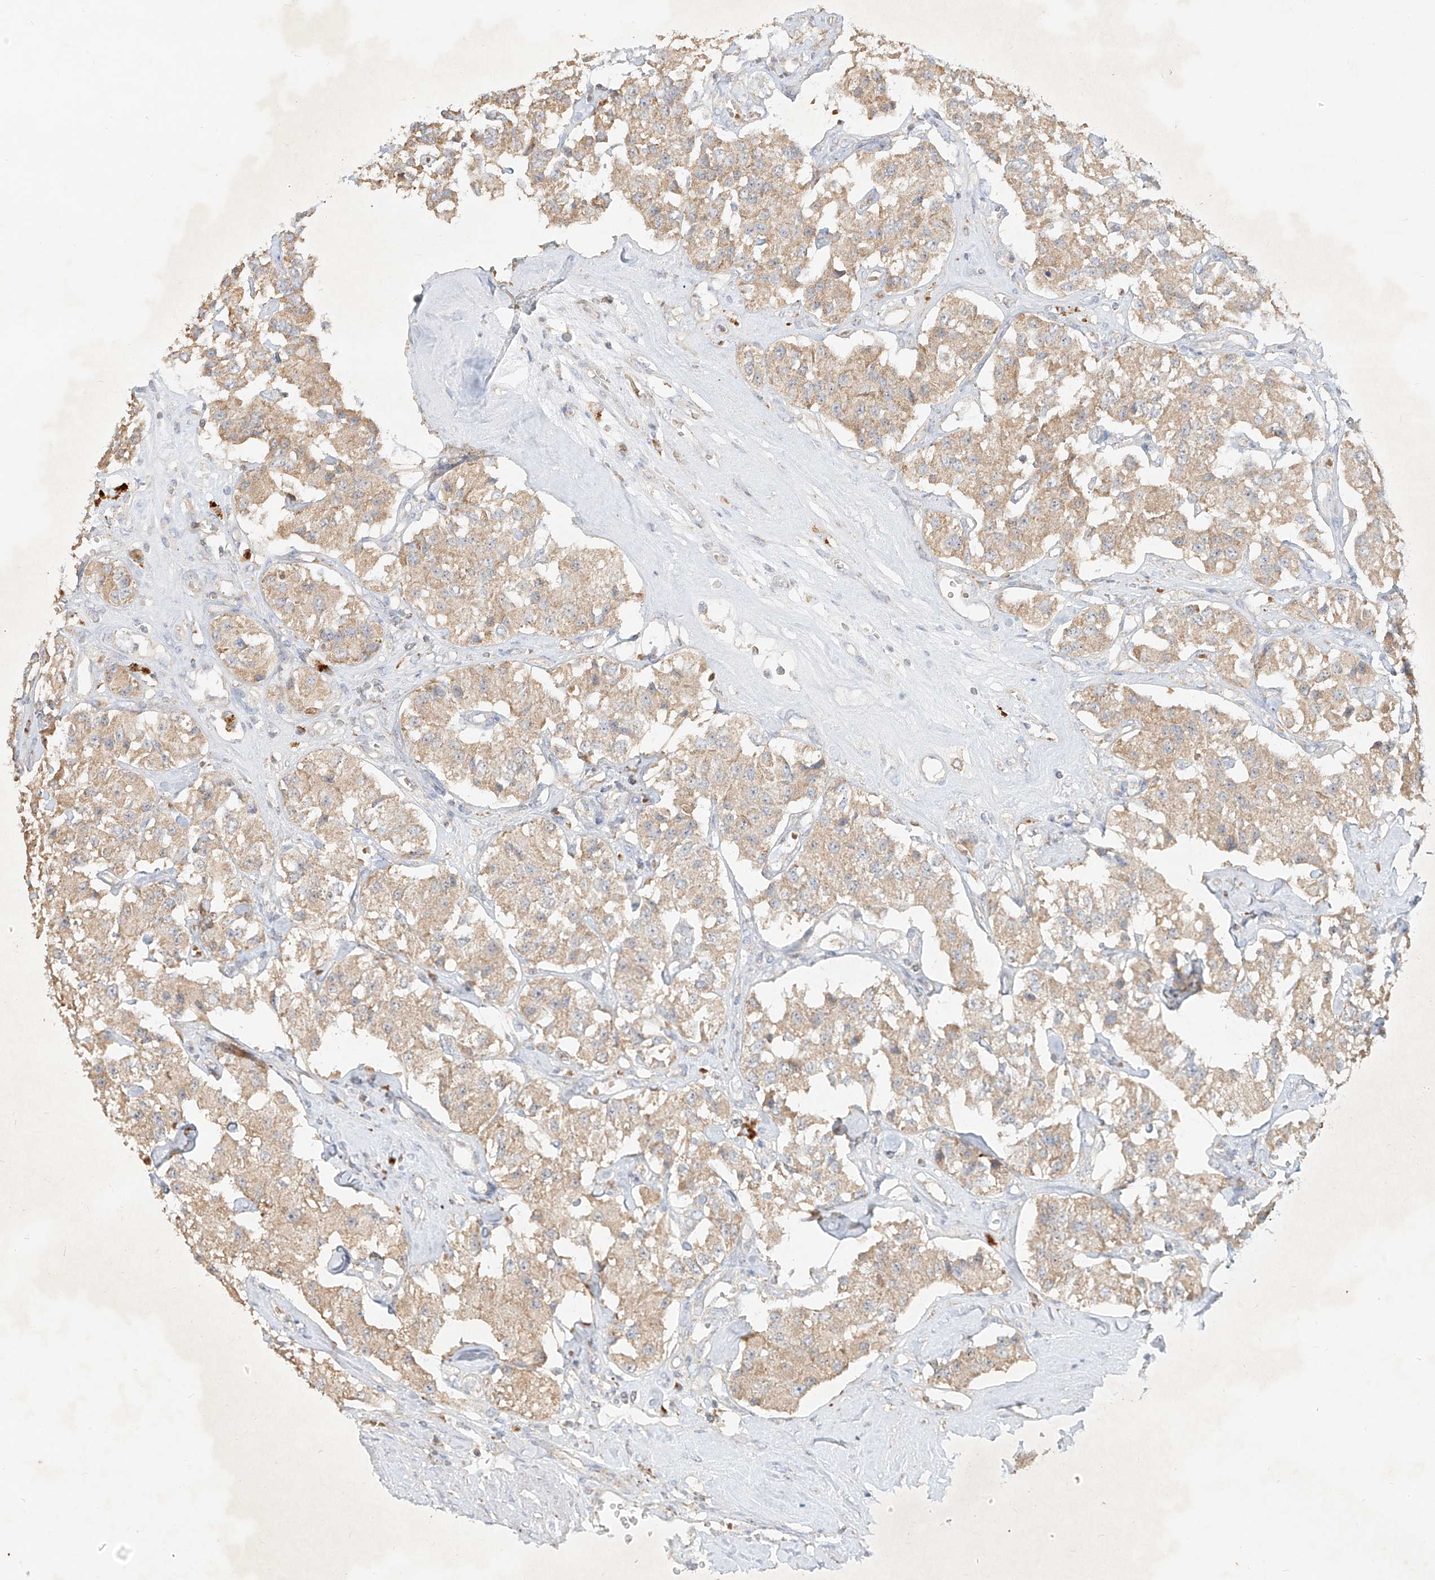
{"staining": {"intensity": "weak", "quantity": ">75%", "location": "cytoplasmic/membranous"}, "tissue": "carcinoid", "cell_type": "Tumor cells", "image_type": "cancer", "snomed": [{"axis": "morphology", "description": "Carcinoid, malignant, NOS"}, {"axis": "topography", "description": "Pancreas"}], "caption": "Brown immunohistochemical staining in human carcinoid (malignant) demonstrates weak cytoplasmic/membranous expression in about >75% of tumor cells.", "gene": "KPNA7", "patient": {"sex": "male", "age": 41}}